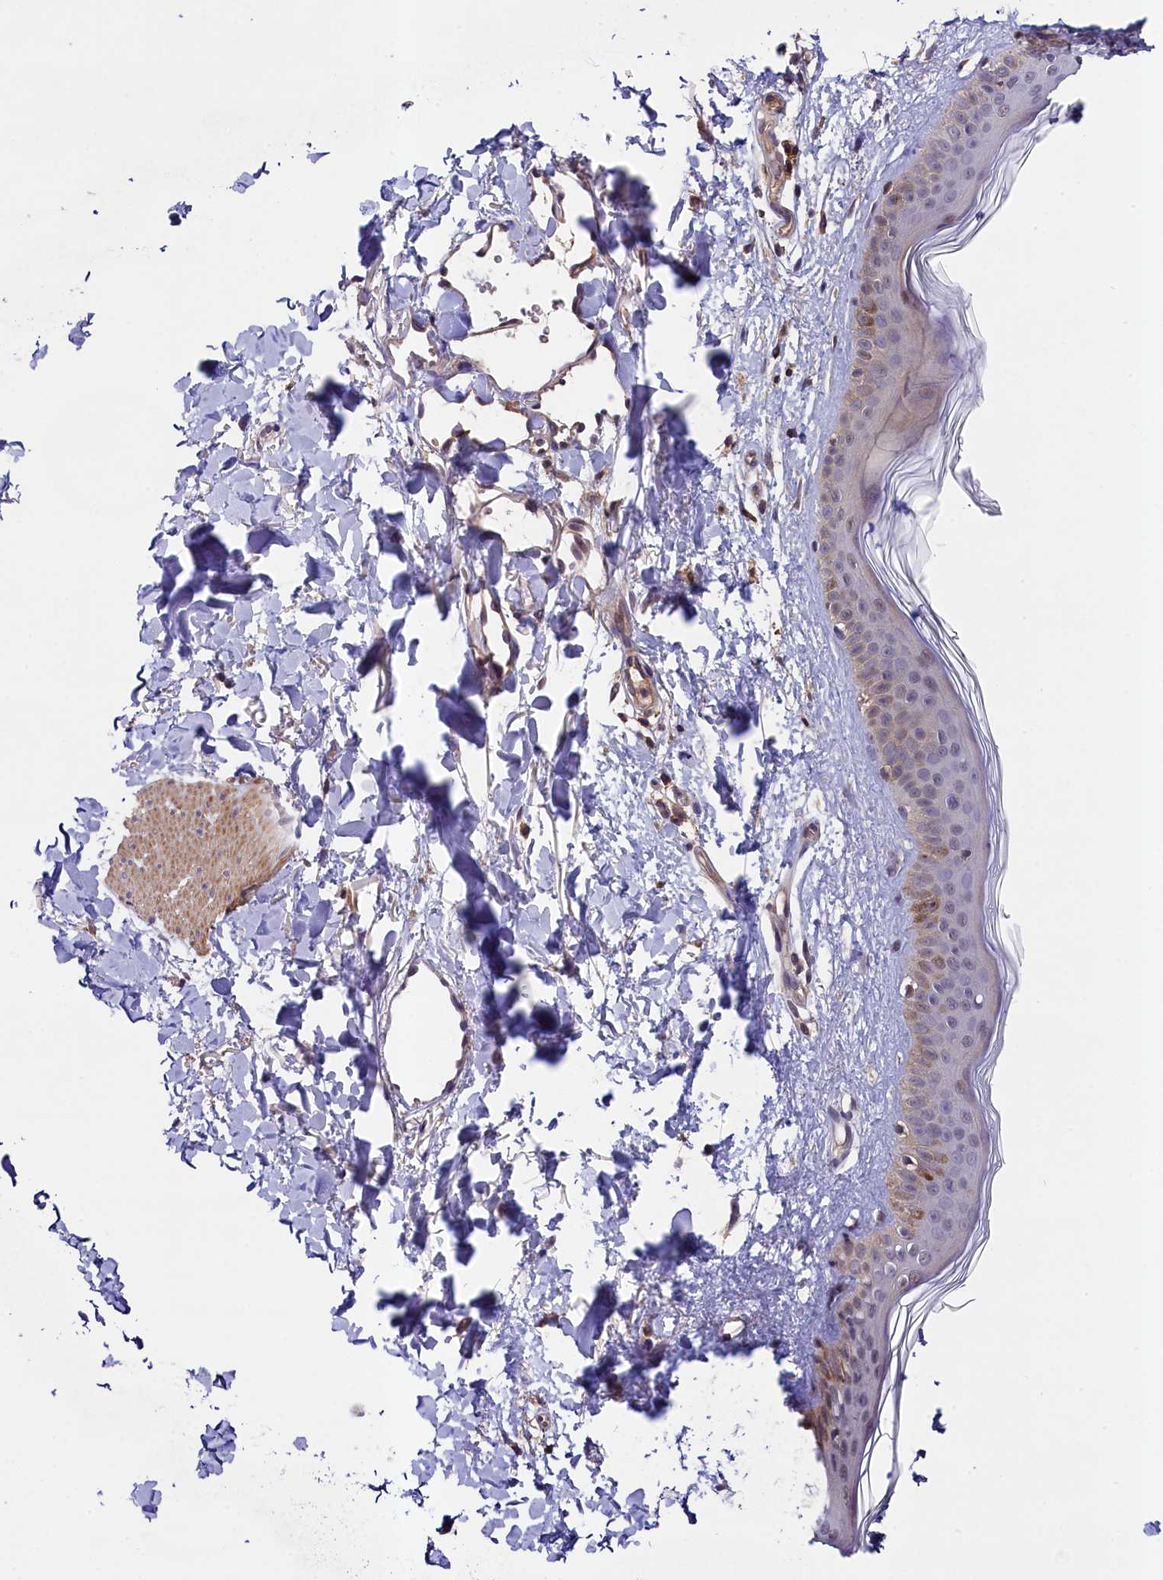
{"staining": {"intensity": "moderate", "quantity": ">75%", "location": "cytoplasmic/membranous"}, "tissue": "skin", "cell_type": "Fibroblasts", "image_type": "normal", "snomed": [{"axis": "morphology", "description": "Normal tissue, NOS"}, {"axis": "topography", "description": "Skin"}], "caption": "Unremarkable skin was stained to show a protein in brown. There is medium levels of moderate cytoplasmic/membranous positivity in approximately >75% of fibroblasts. (Brightfield microscopy of DAB IHC at high magnification).", "gene": "SKIDA1", "patient": {"sex": "female", "age": 58}}